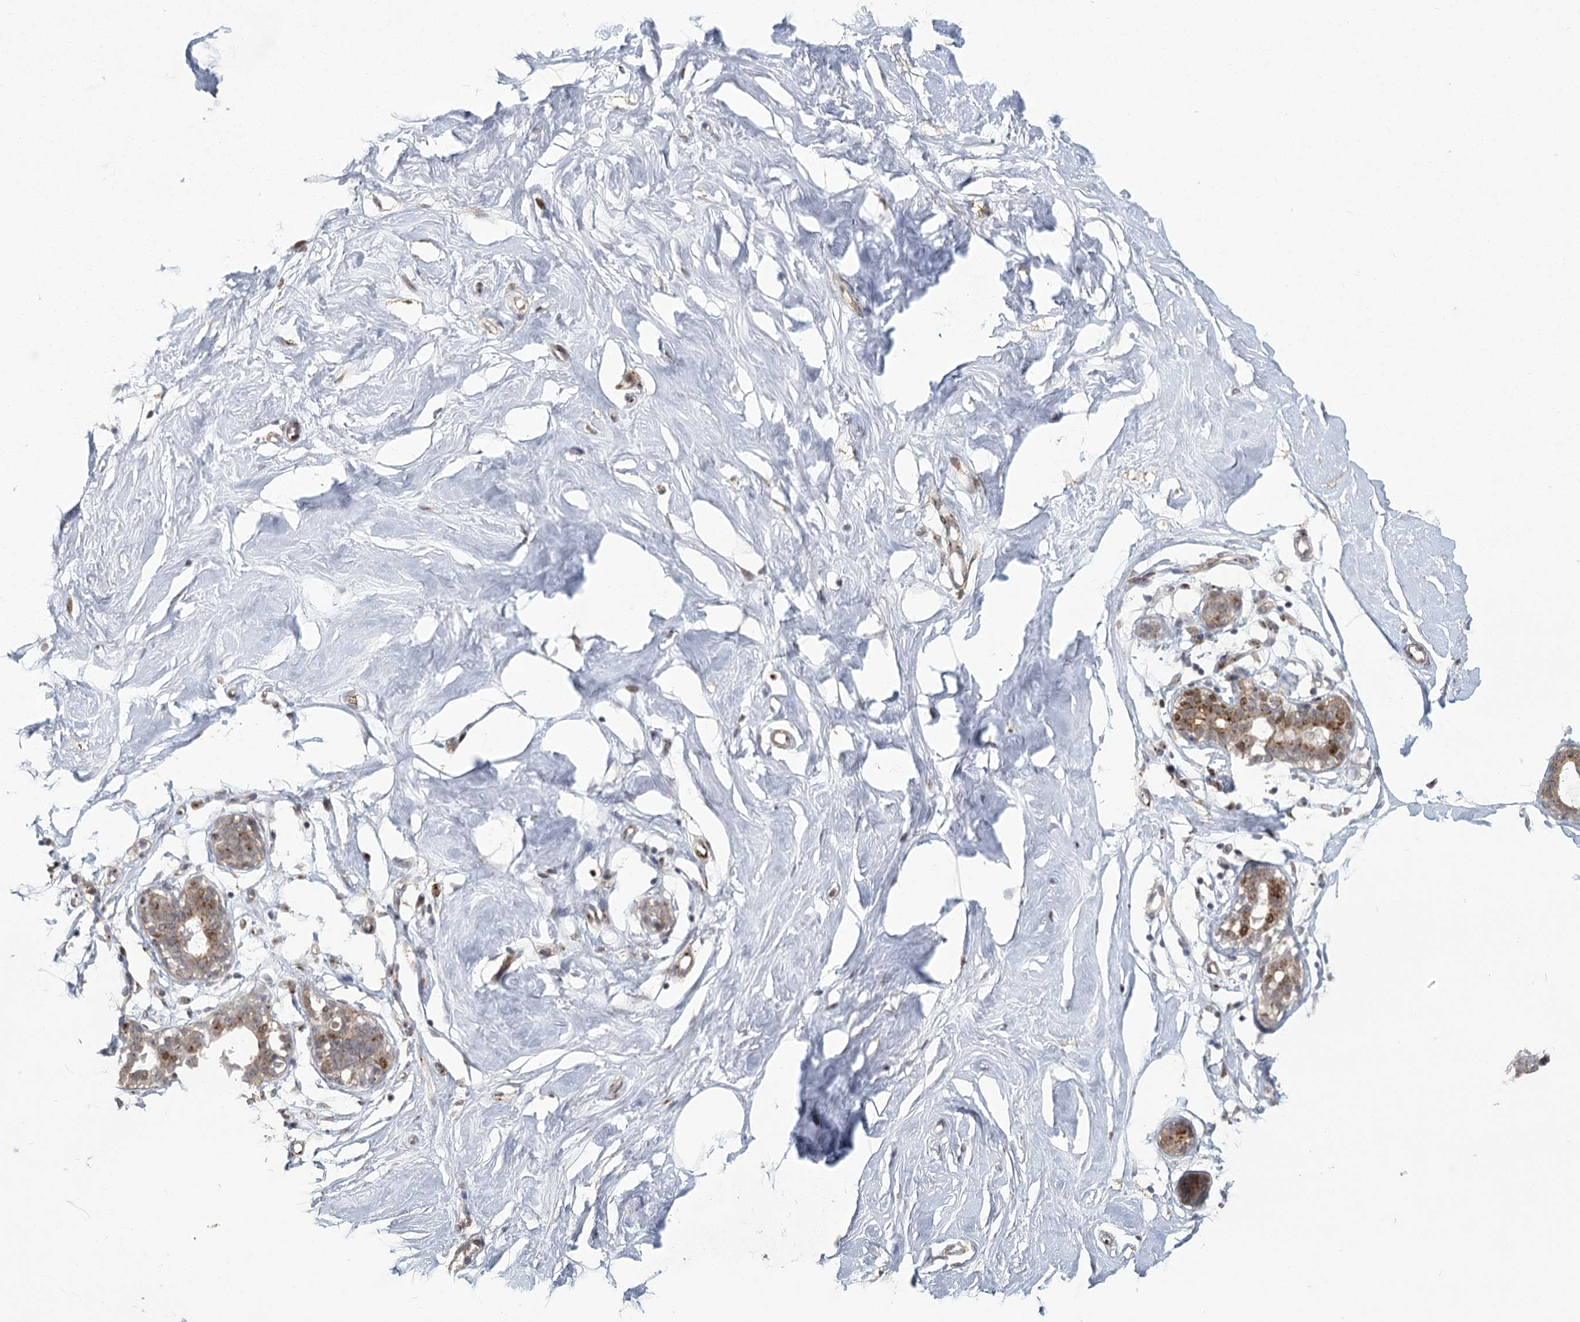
{"staining": {"intensity": "negative", "quantity": "none", "location": "none"}, "tissue": "breast", "cell_type": "Adipocytes", "image_type": "normal", "snomed": [{"axis": "morphology", "description": "Normal tissue, NOS"}, {"axis": "morphology", "description": "Adenoma, NOS"}, {"axis": "topography", "description": "Breast"}], "caption": "Protein analysis of normal breast displays no significant positivity in adipocytes.", "gene": "PARM1", "patient": {"sex": "female", "age": 23}}